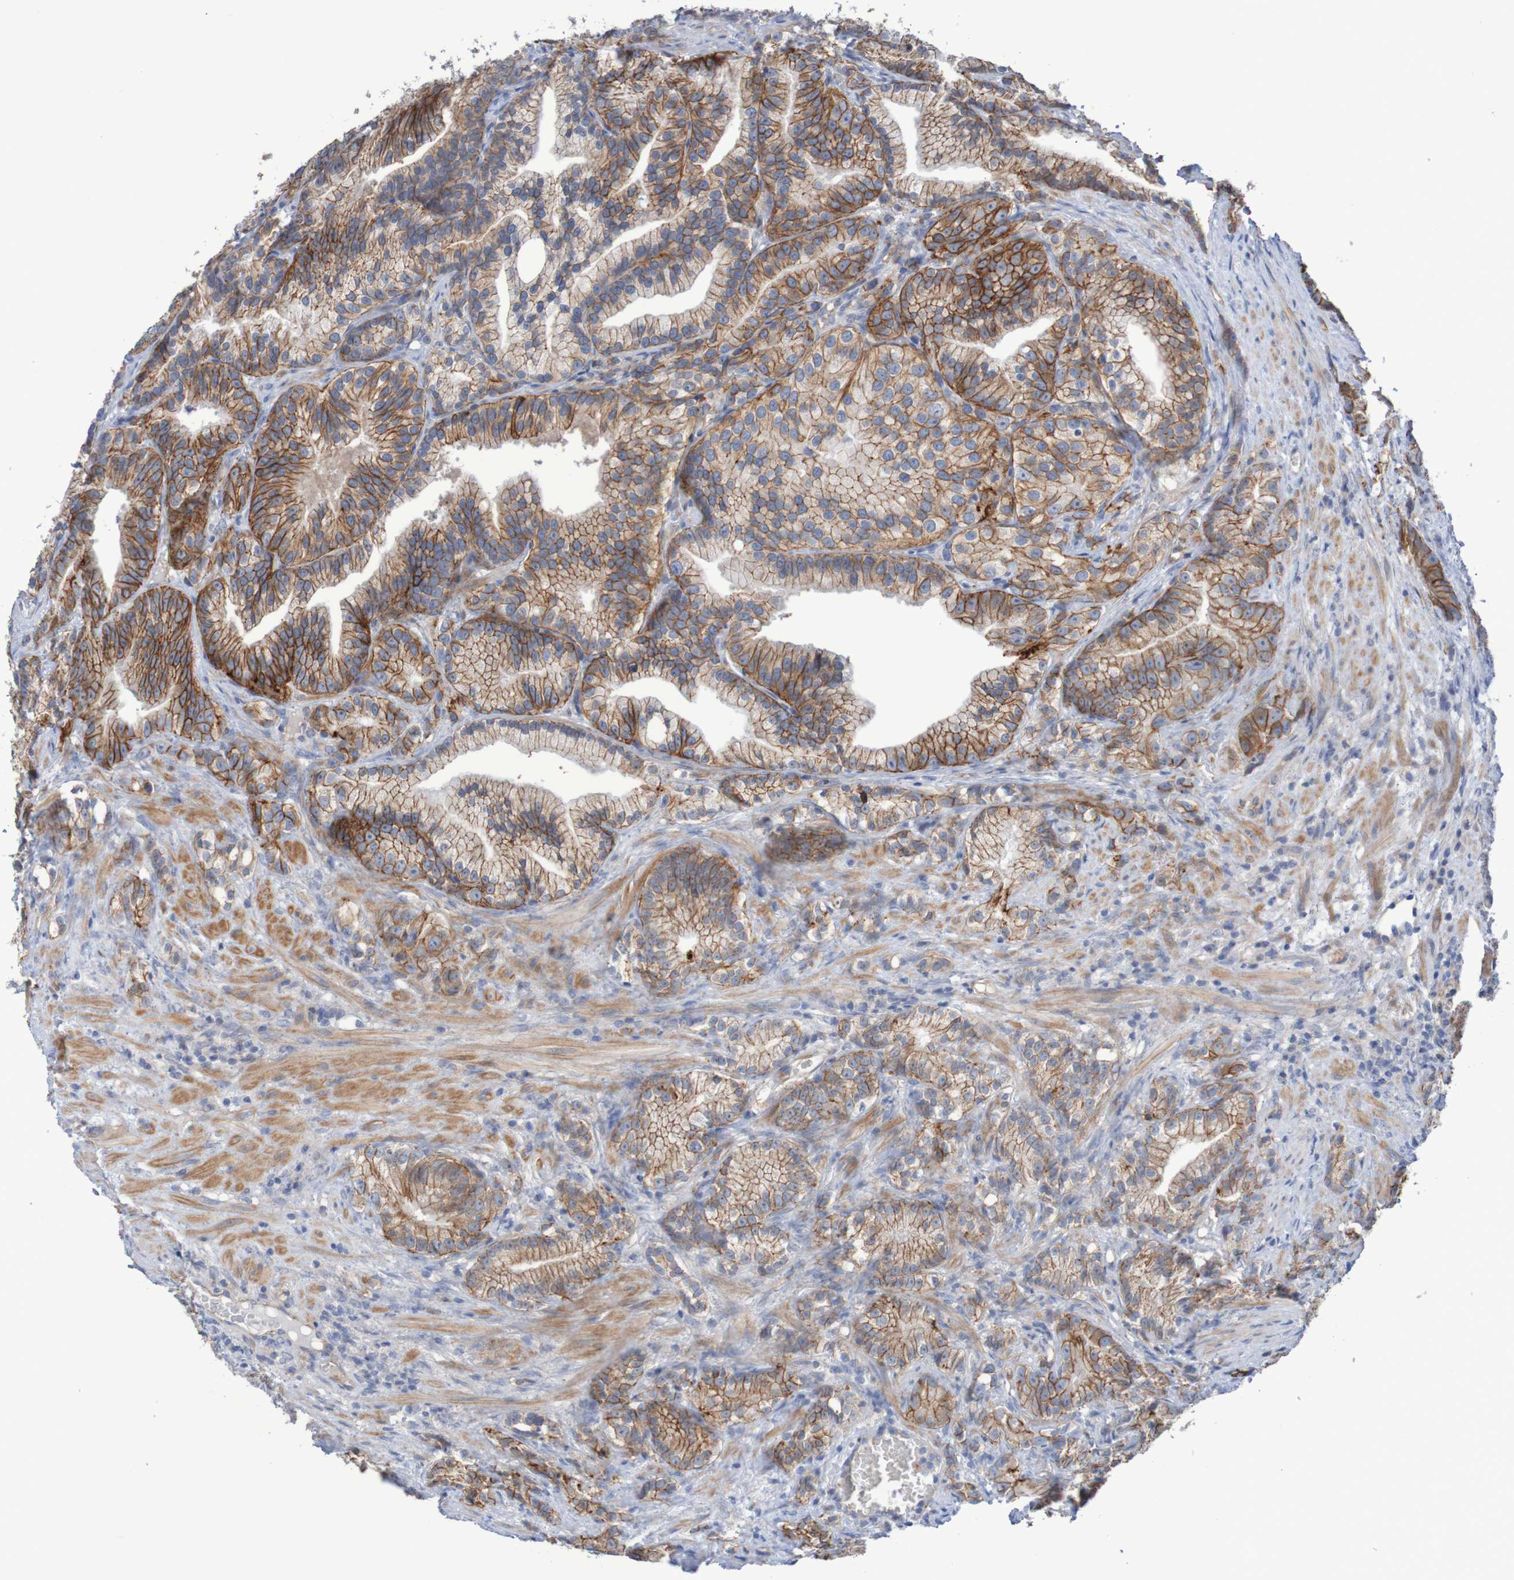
{"staining": {"intensity": "moderate", "quantity": ">75%", "location": "cytoplasmic/membranous"}, "tissue": "prostate cancer", "cell_type": "Tumor cells", "image_type": "cancer", "snomed": [{"axis": "morphology", "description": "Adenocarcinoma, Low grade"}, {"axis": "topography", "description": "Prostate"}], "caption": "Tumor cells display moderate cytoplasmic/membranous staining in about >75% of cells in prostate cancer (low-grade adenocarcinoma).", "gene": "NECTIN2", "patient": {"sex": "male", "age": 89}}